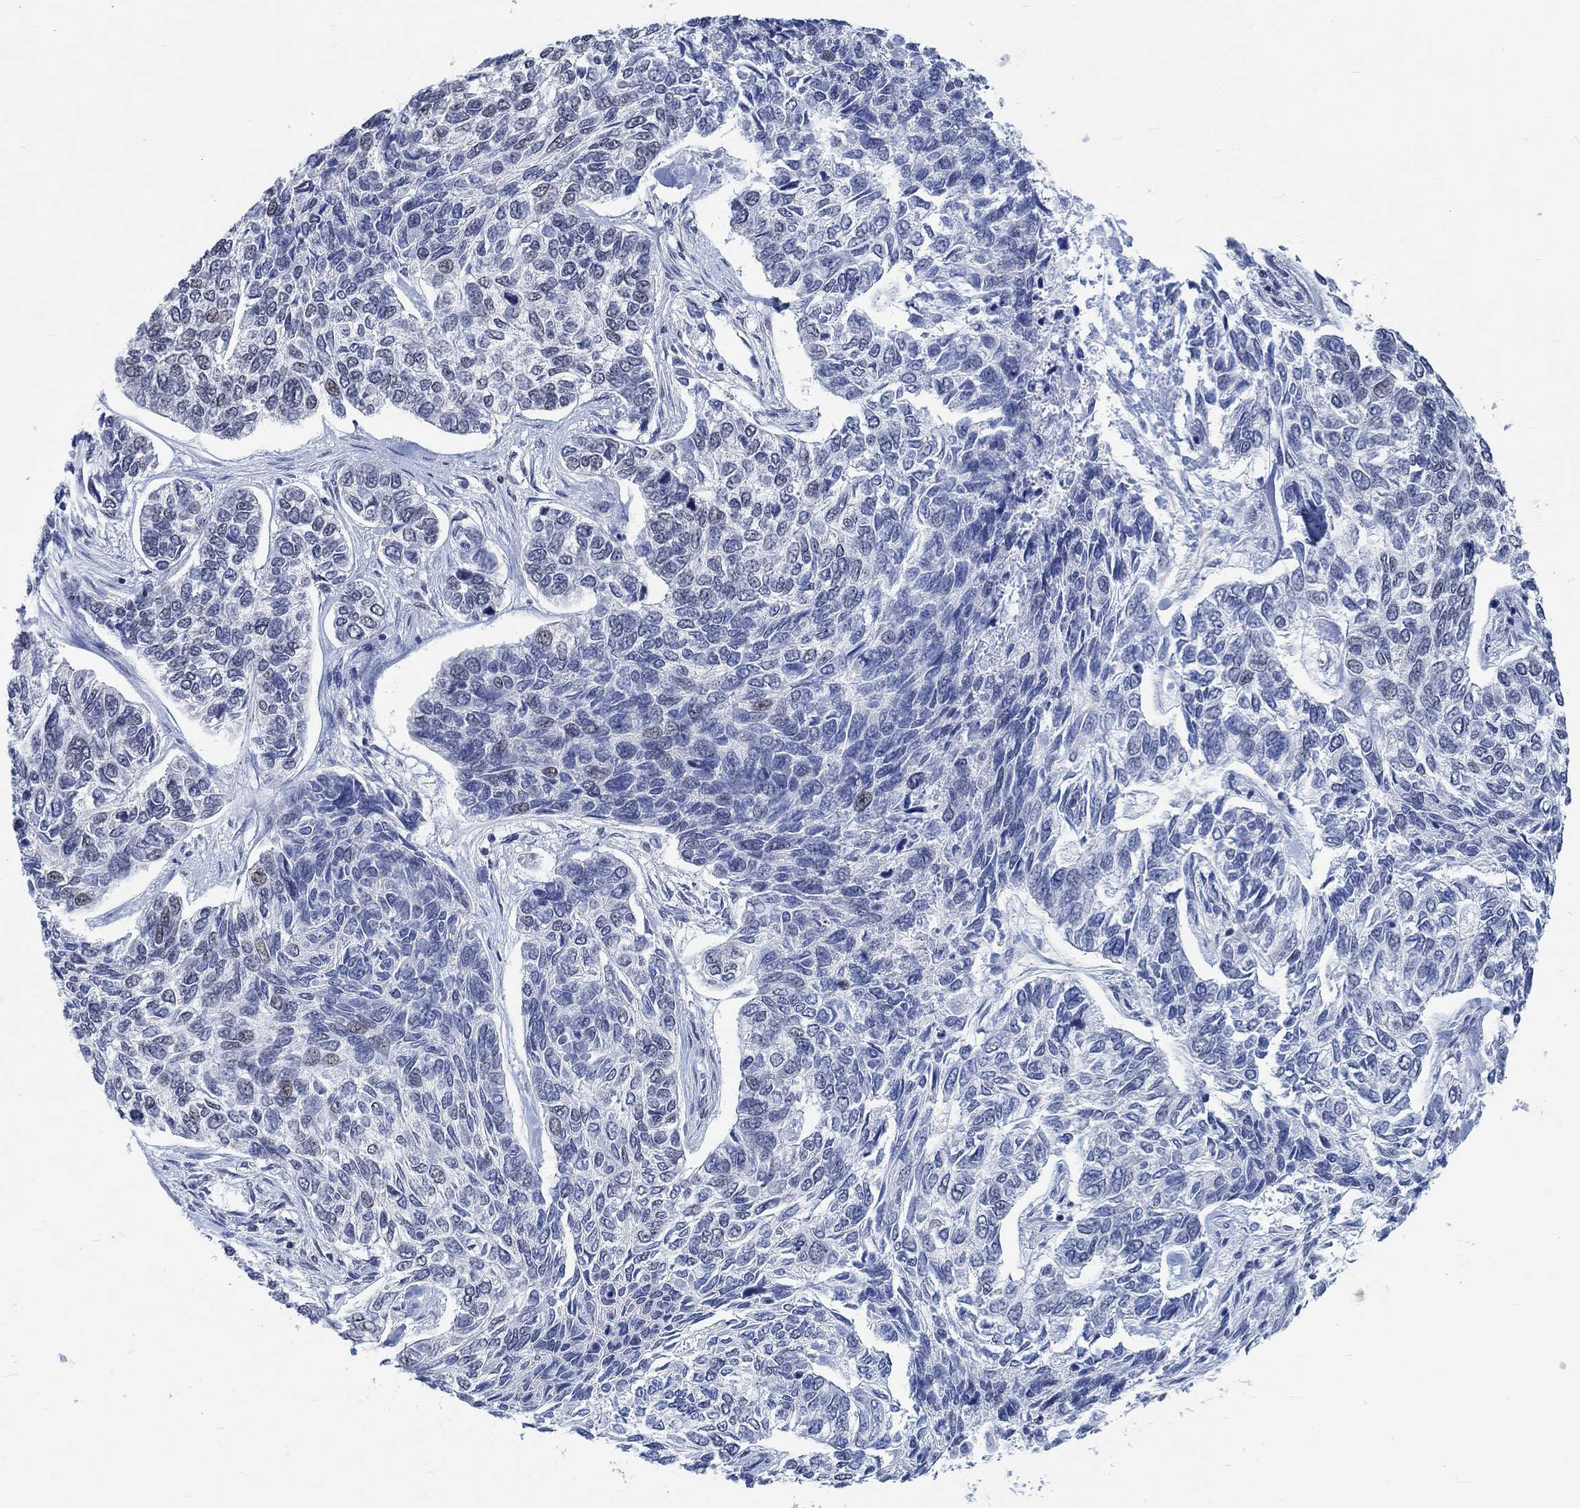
{"staining": {"intensity": "negative", "quantity": "none", "location": "none"}, "tissue": "skin cancer", "cell_type": "Tumor cells", "image_type": "cancer", "snomed": [{"axis": "morphology", "description": "Basal cell carcinoma"}, {"axis": "topography", "description": "Skin"}], "caption": "The histopathology image exhibits no staining of tumor cells in skin basal cell carcinoma.", "gene": "KCNH8", "patient": {"sex": "female", "age": 65}}